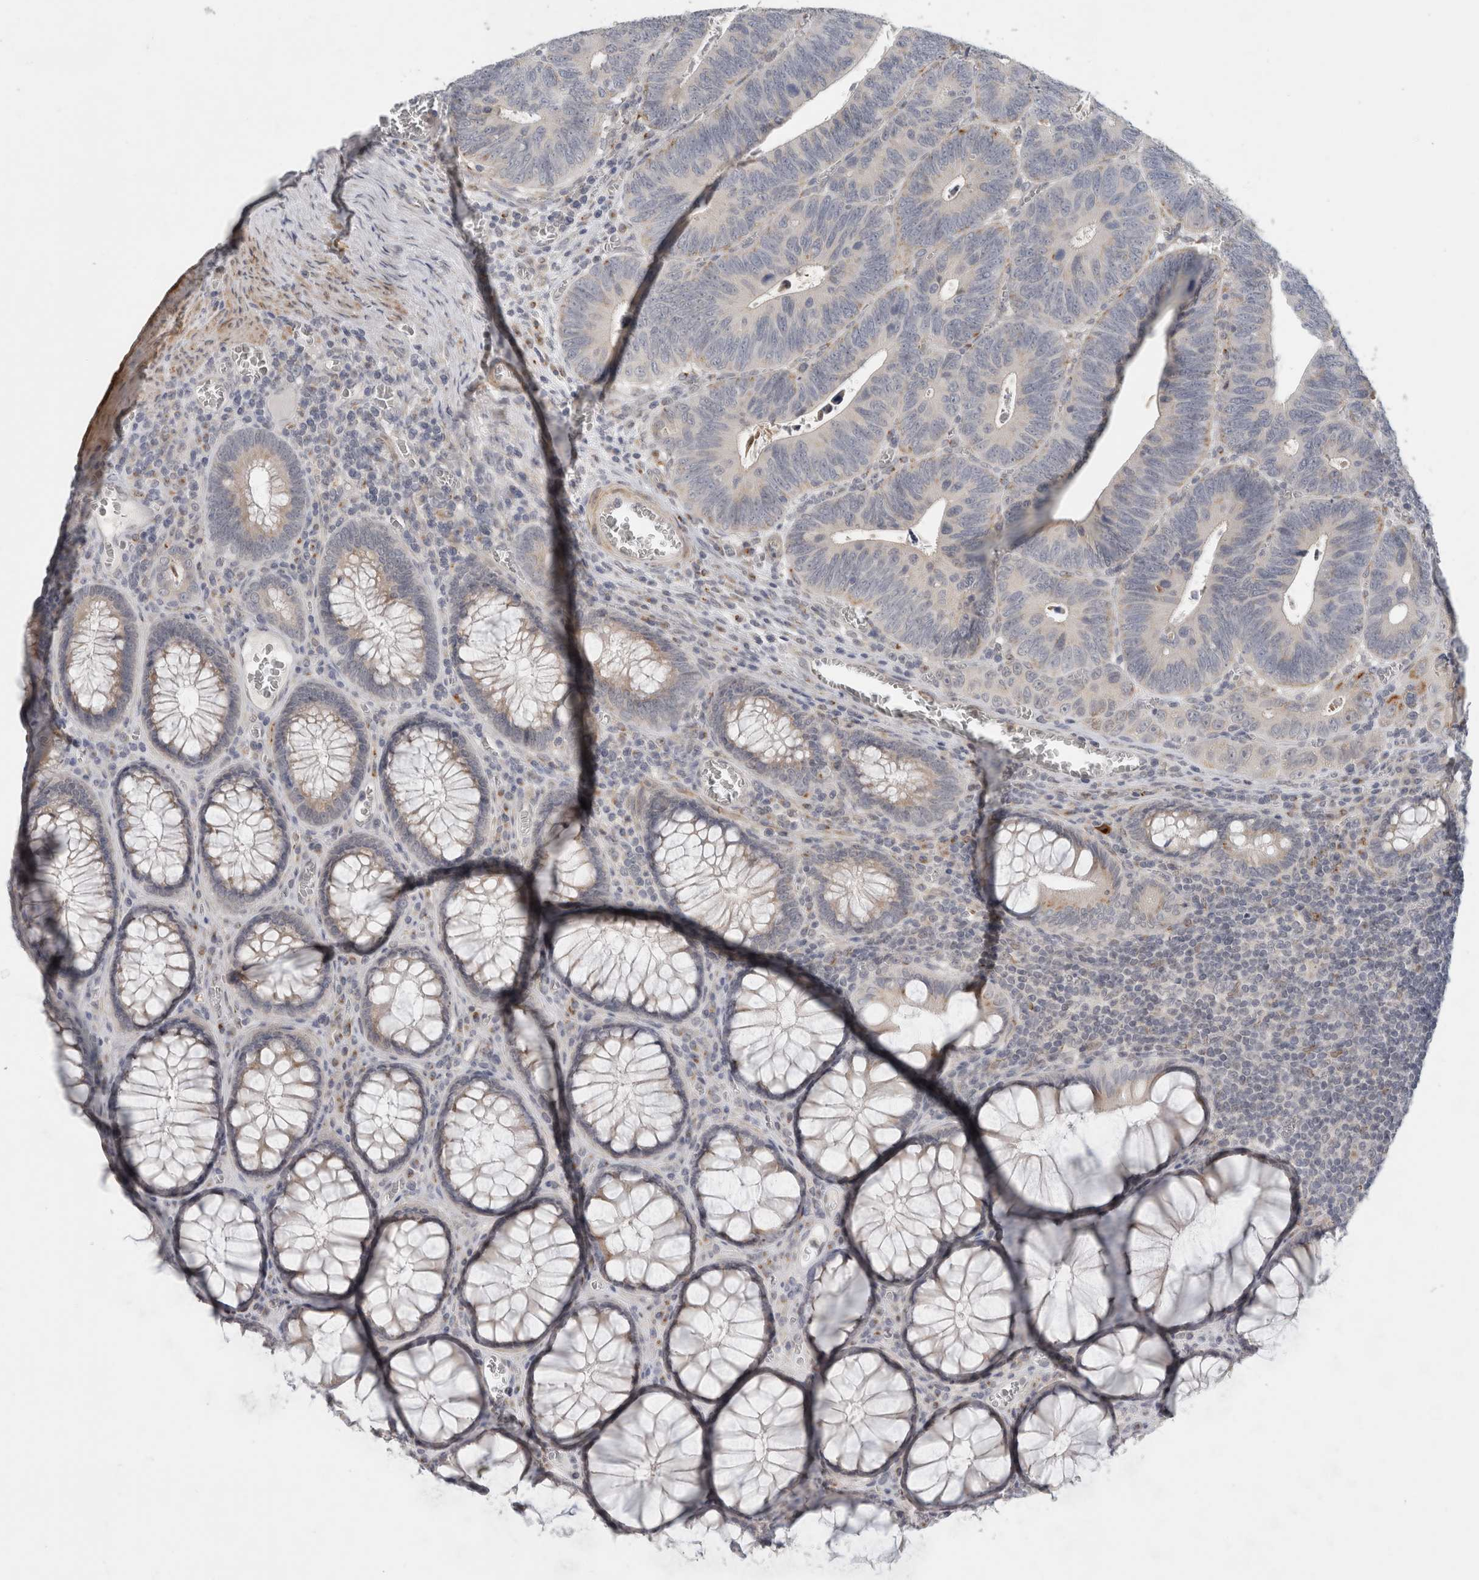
{"staining": {"intensity": "moderate", "quantity": "25%-75%", "location": "cytoplasmic/membranous"}, "tissue": "colorectal cancer", "cell_type": "Tumor cells", "image_type": "cancer", "snomed": [{"axis": "morphology", "description": "Inflammation, NOS"}, {"axis": "morphology", "description": "Adenocarcinoma, NOS"}, {"axis": "topography", "description": "Colon"}], "caption": "DAB immunohistochemical staining of adenocarcinoma (colorectal) shows moderate cytoplasmic/membranous protein positivity in approximately 25%-75% of tumor cells.", "gene": "MGAT1", "patient": {"sex": "male", "age": 72}}